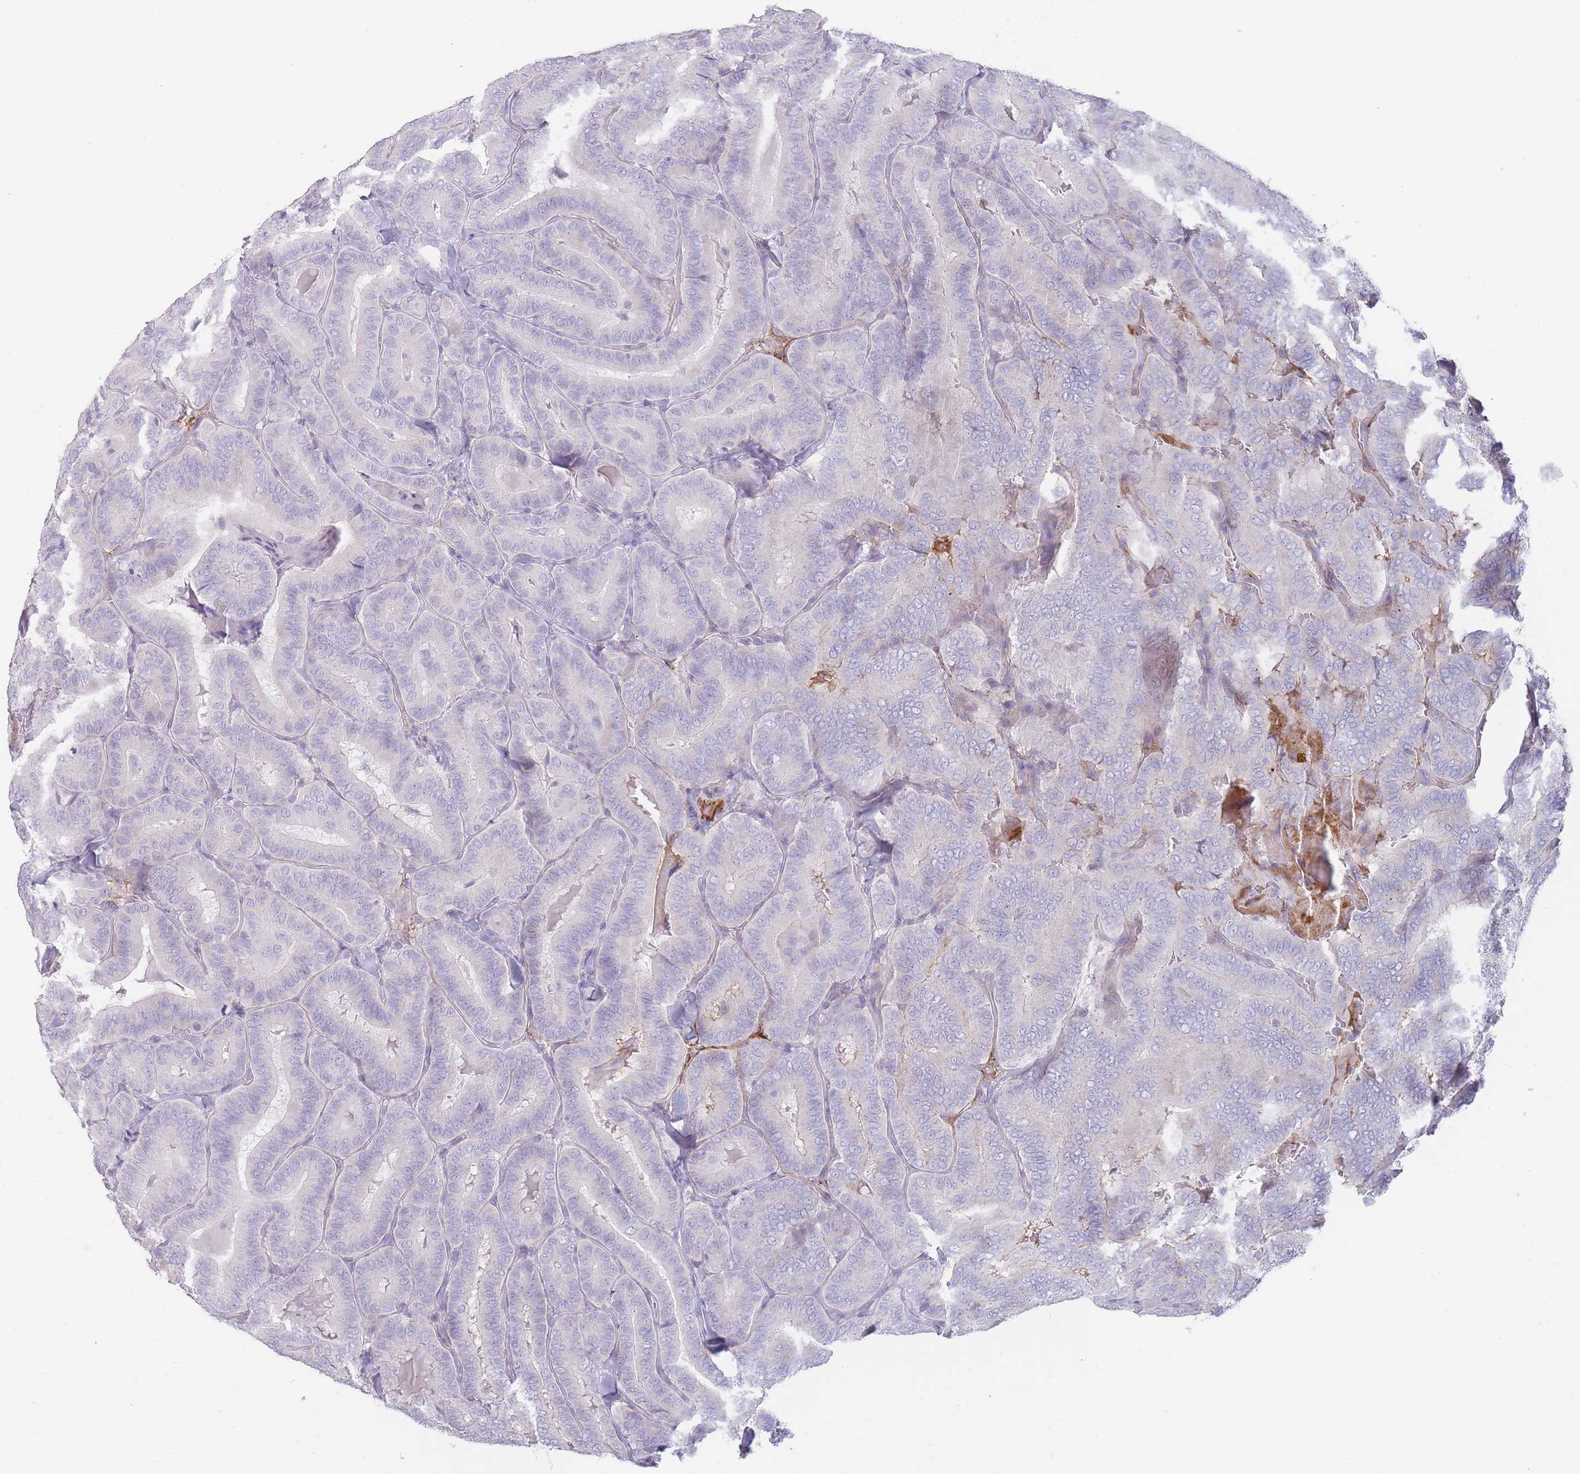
{"staining": {"intensity": "negative", "quantity": "none", "location": "none"}, "tissue": "thyroid cancer", "cell_type": "Tumor cells", "image_type": "cancer", "snomed": [{"axis": "morphology", "description": "Papillary adenocarcinoma, NOS"}, {"axis": "topography", "description": "Thyroid gland"}], "caption": "High magnification brightfield microscopy of papillary adenocarcinoma (thyroid) stained with DAB (brown) and counterstained with hematoxylin (blue): tumor cells show no significant positivity. Nuclei are stained in blue.", "gene": "PRG4", "patient": {"sex": "male", "age": 61}}